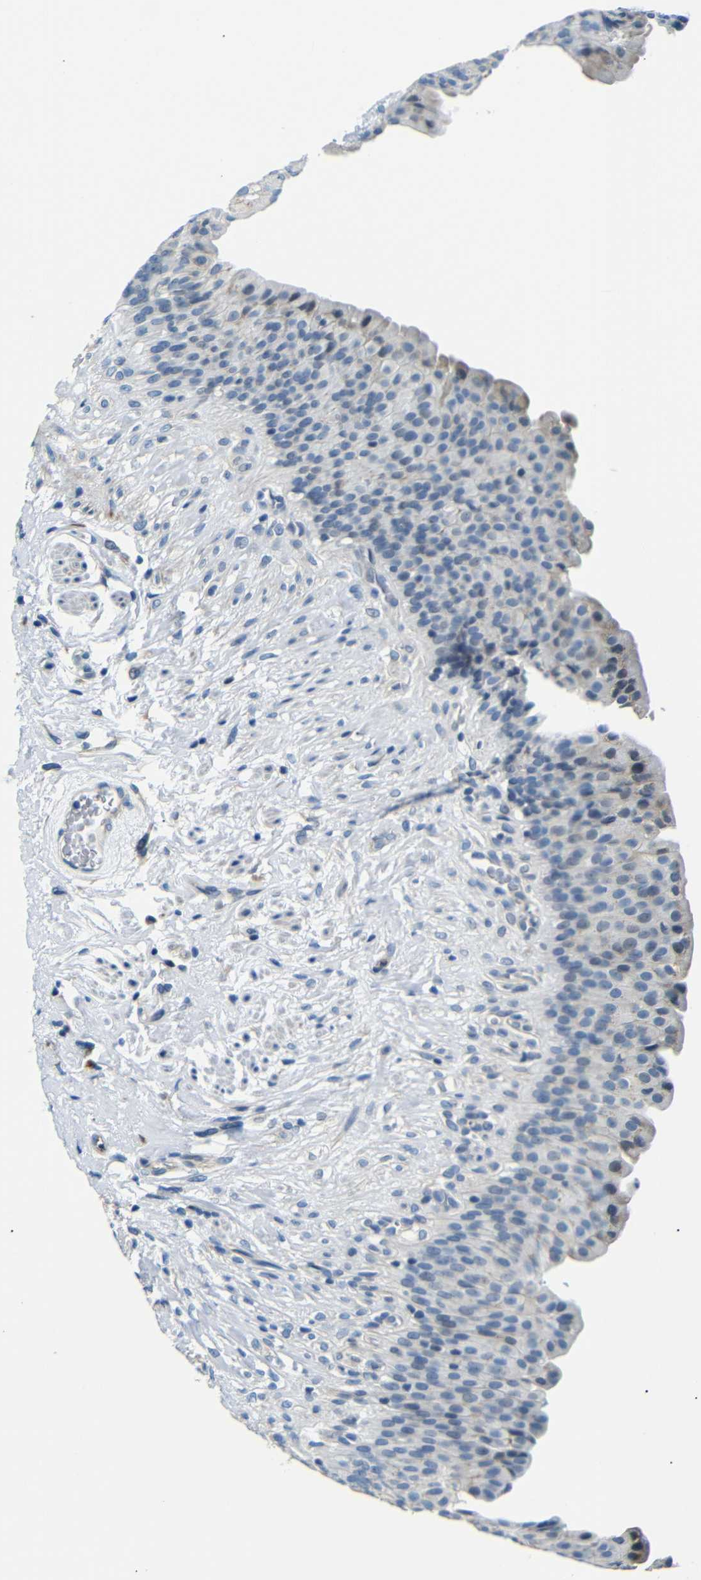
{"staining": {"intensity": "weak", "quantity": "<25%", "location": "cytoplasmic/membranous"}, "tissue": "urinary bladder", "cell_type": "Urothelial cells", "image_type": "normal", "snomed": [{"axis": "morphology", "description": "Normal tissue, NOS"}, {"axis": "topography", "description": "Urinary bladder"}], "caption": "The immunohistochemistry image has no significant positivity in urothelial cells of urinary bladder.", "gene": "TAFA1", "patient": {"sex": "female", "age": 79}}